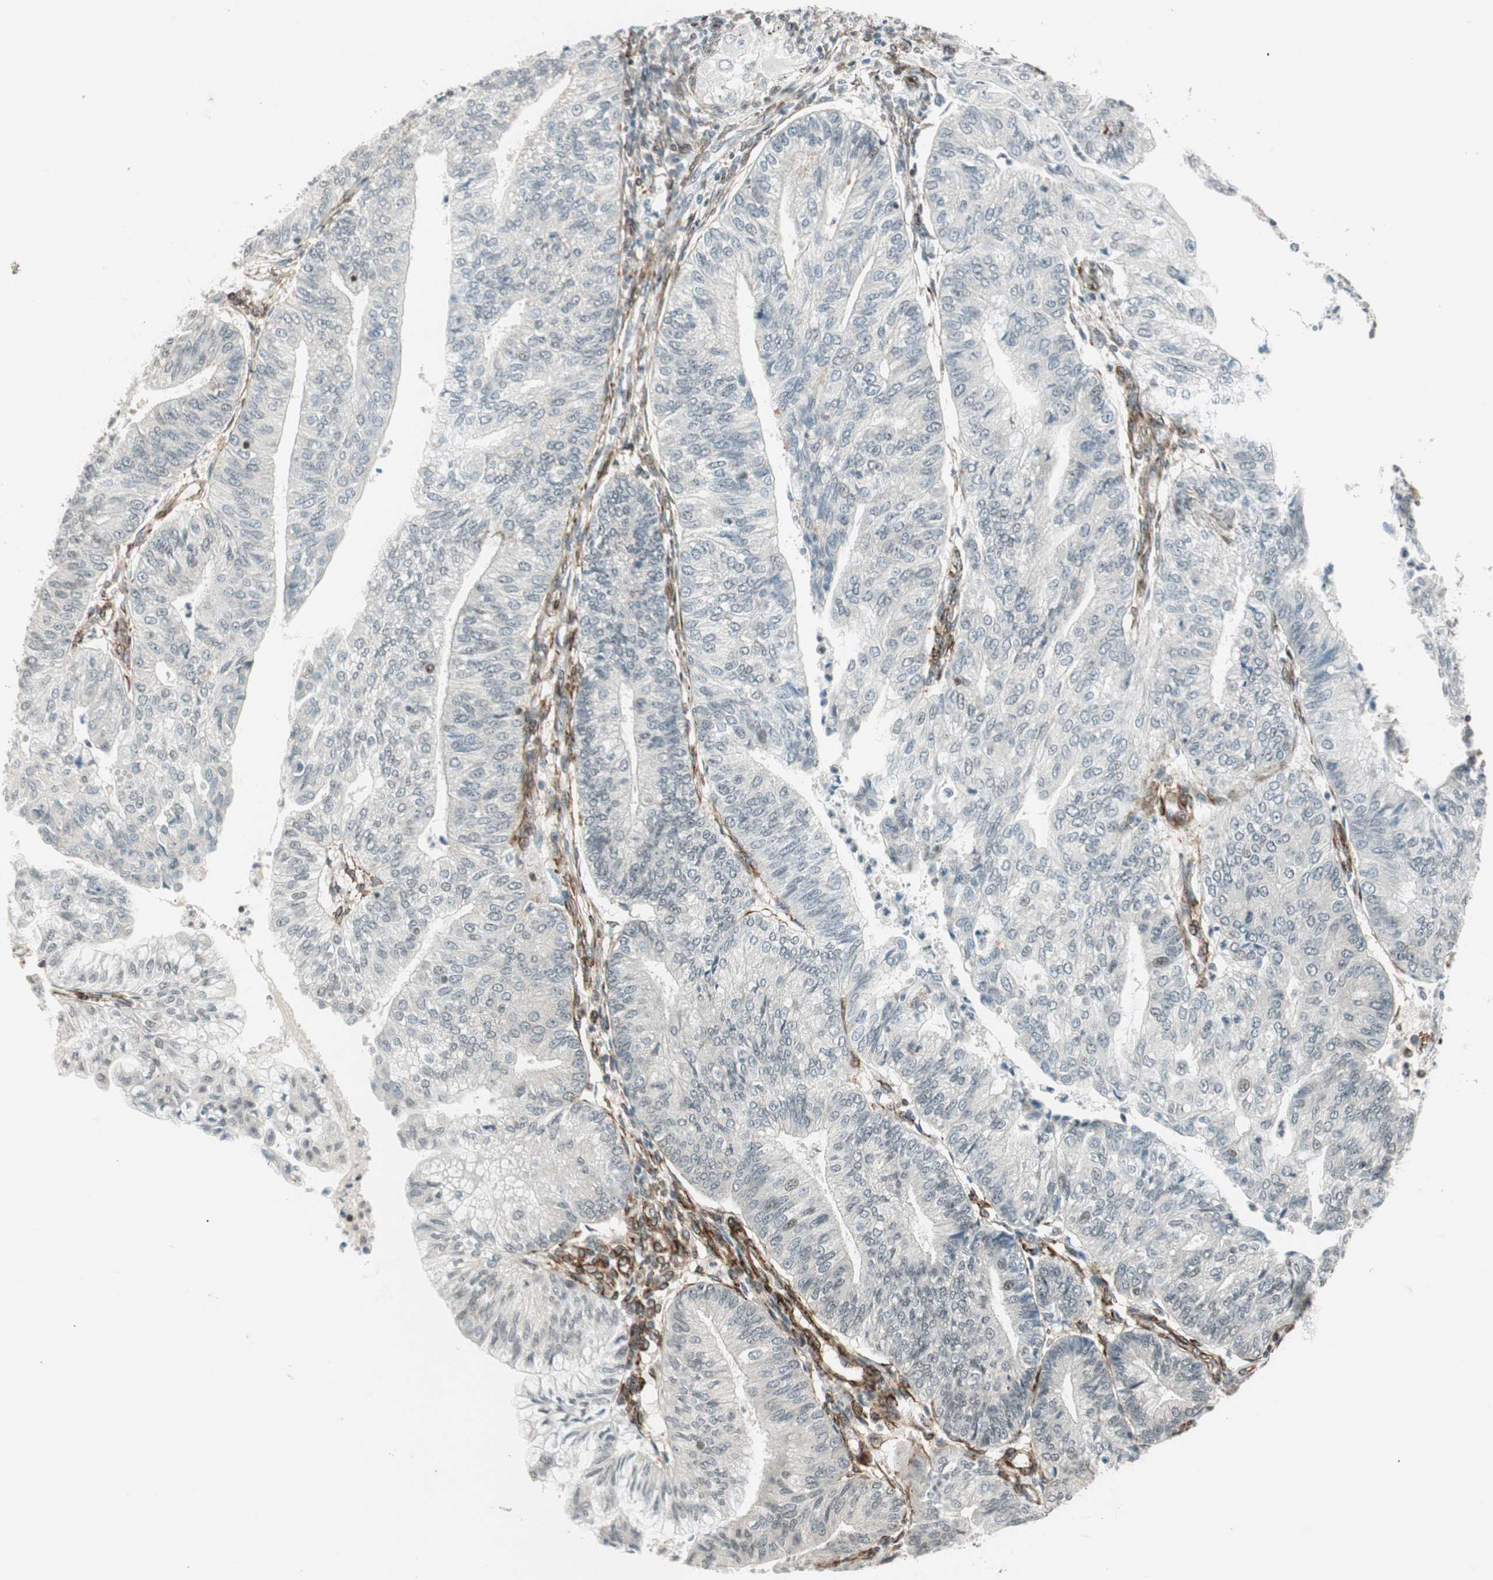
{"staining": {"intensity": "negative", "quantity": "none", "location": "none"}, "tissue": "endometrial cancer", "cell_type": "Tumor cells", "image_type": "cancer", "snomed": [{"axis": "morphology", "description": "Adenocarcinoma, NOS"}, {"axis": "topography", "description": "Endometrium"}], "caption": "Immunohistochemical staining of endometrial adenocarcinoma demonstrates no significant expression in tumor cells.", "gene": "CDK19", "patient": {"sex": "female", "age": 59}}